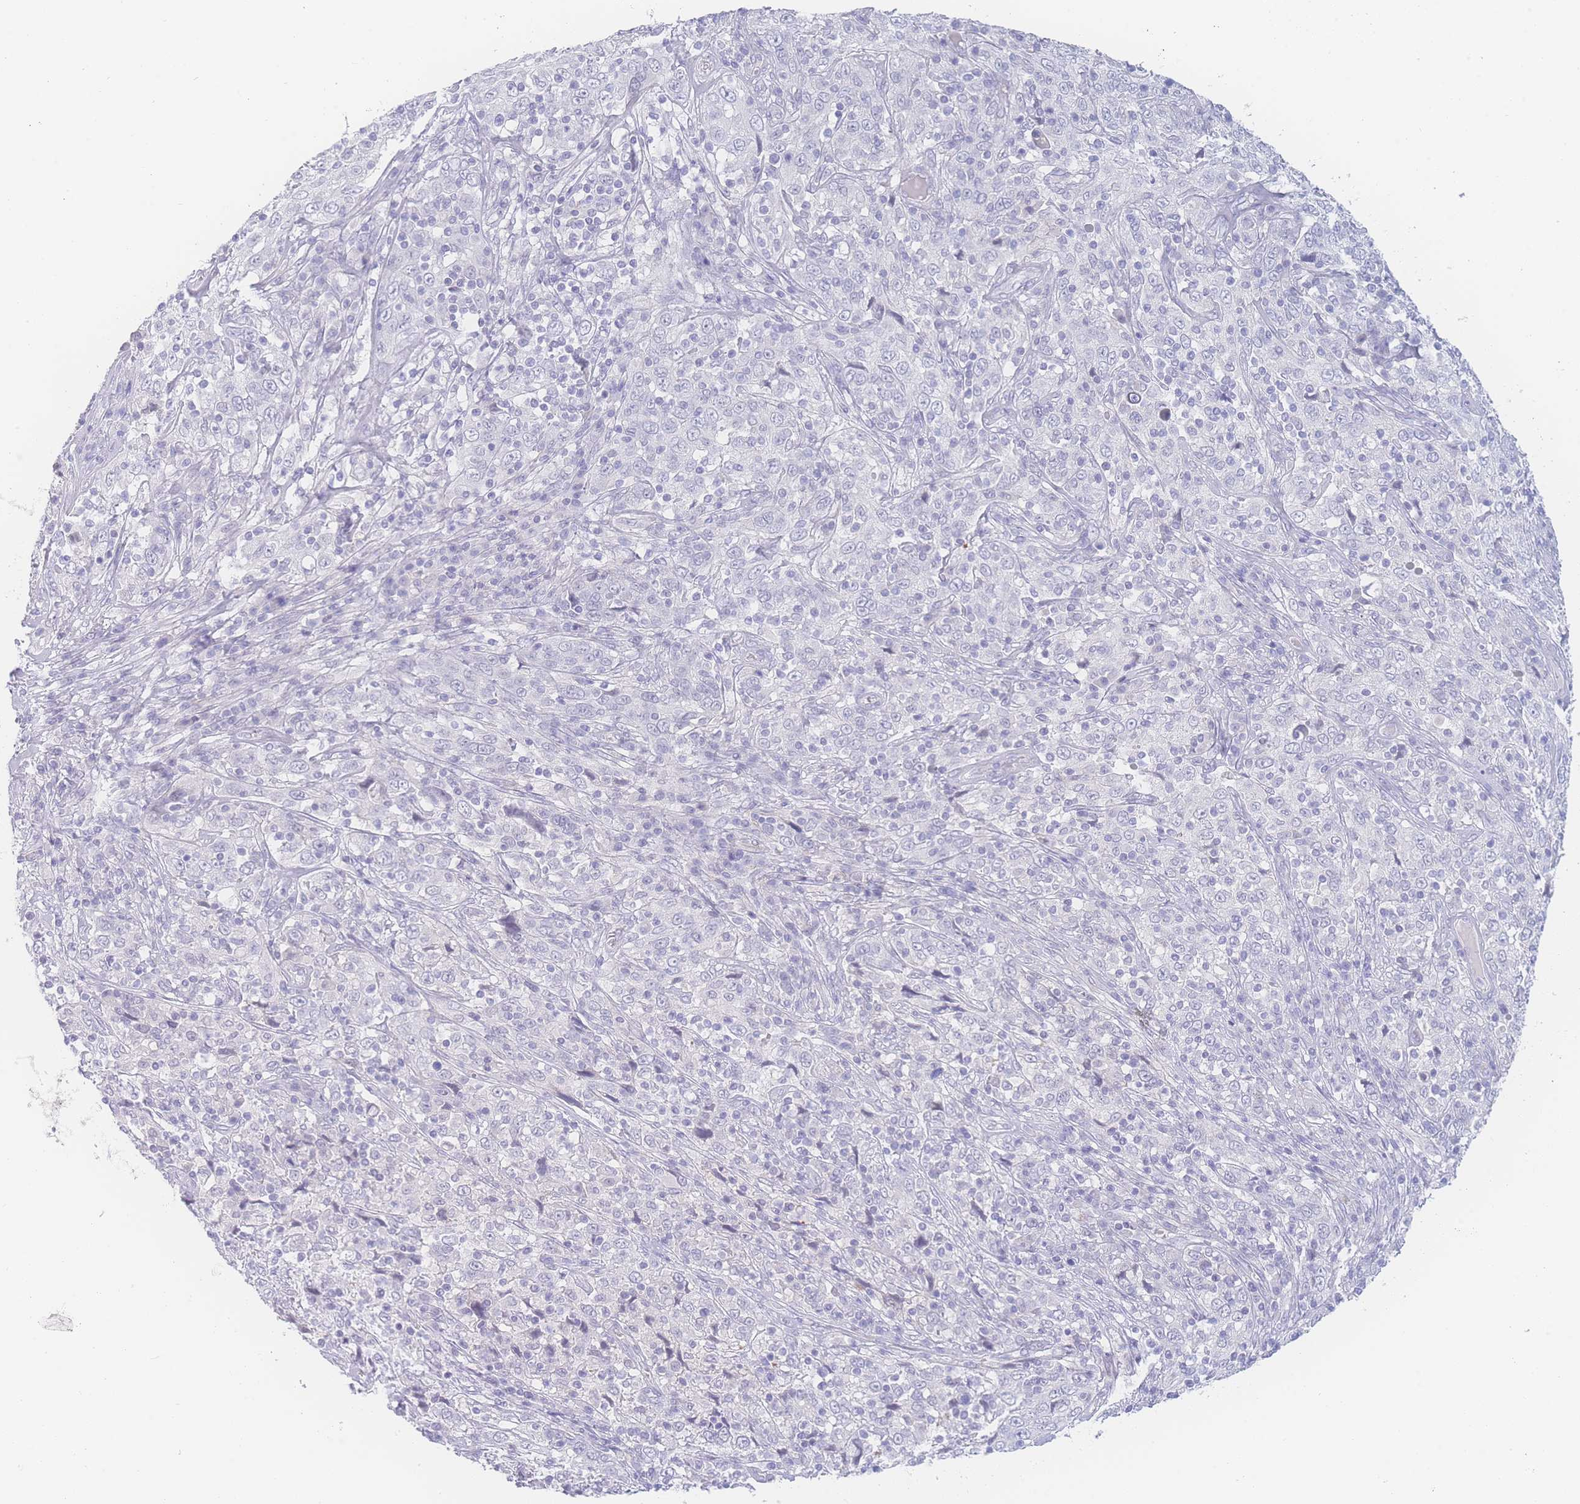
{"staining": {"intensity": "negative", "quantity": "none", "location": "none"}, "tissue": "cervical cancer", "cell_type": "Tumor cells", "image_type": "cancer", "snomed": [{"axis": "morphology", "description": "Squamous cell carcinoma, NOS"}, {"axis": "topography", "description": "Cervix"}], "caption": "Cervical cancer stained for a protein using immunohistochemistry displays no expression tumor cells.", "gene": "PRSS22", "patient": {"sex": "female", "age": 46}}